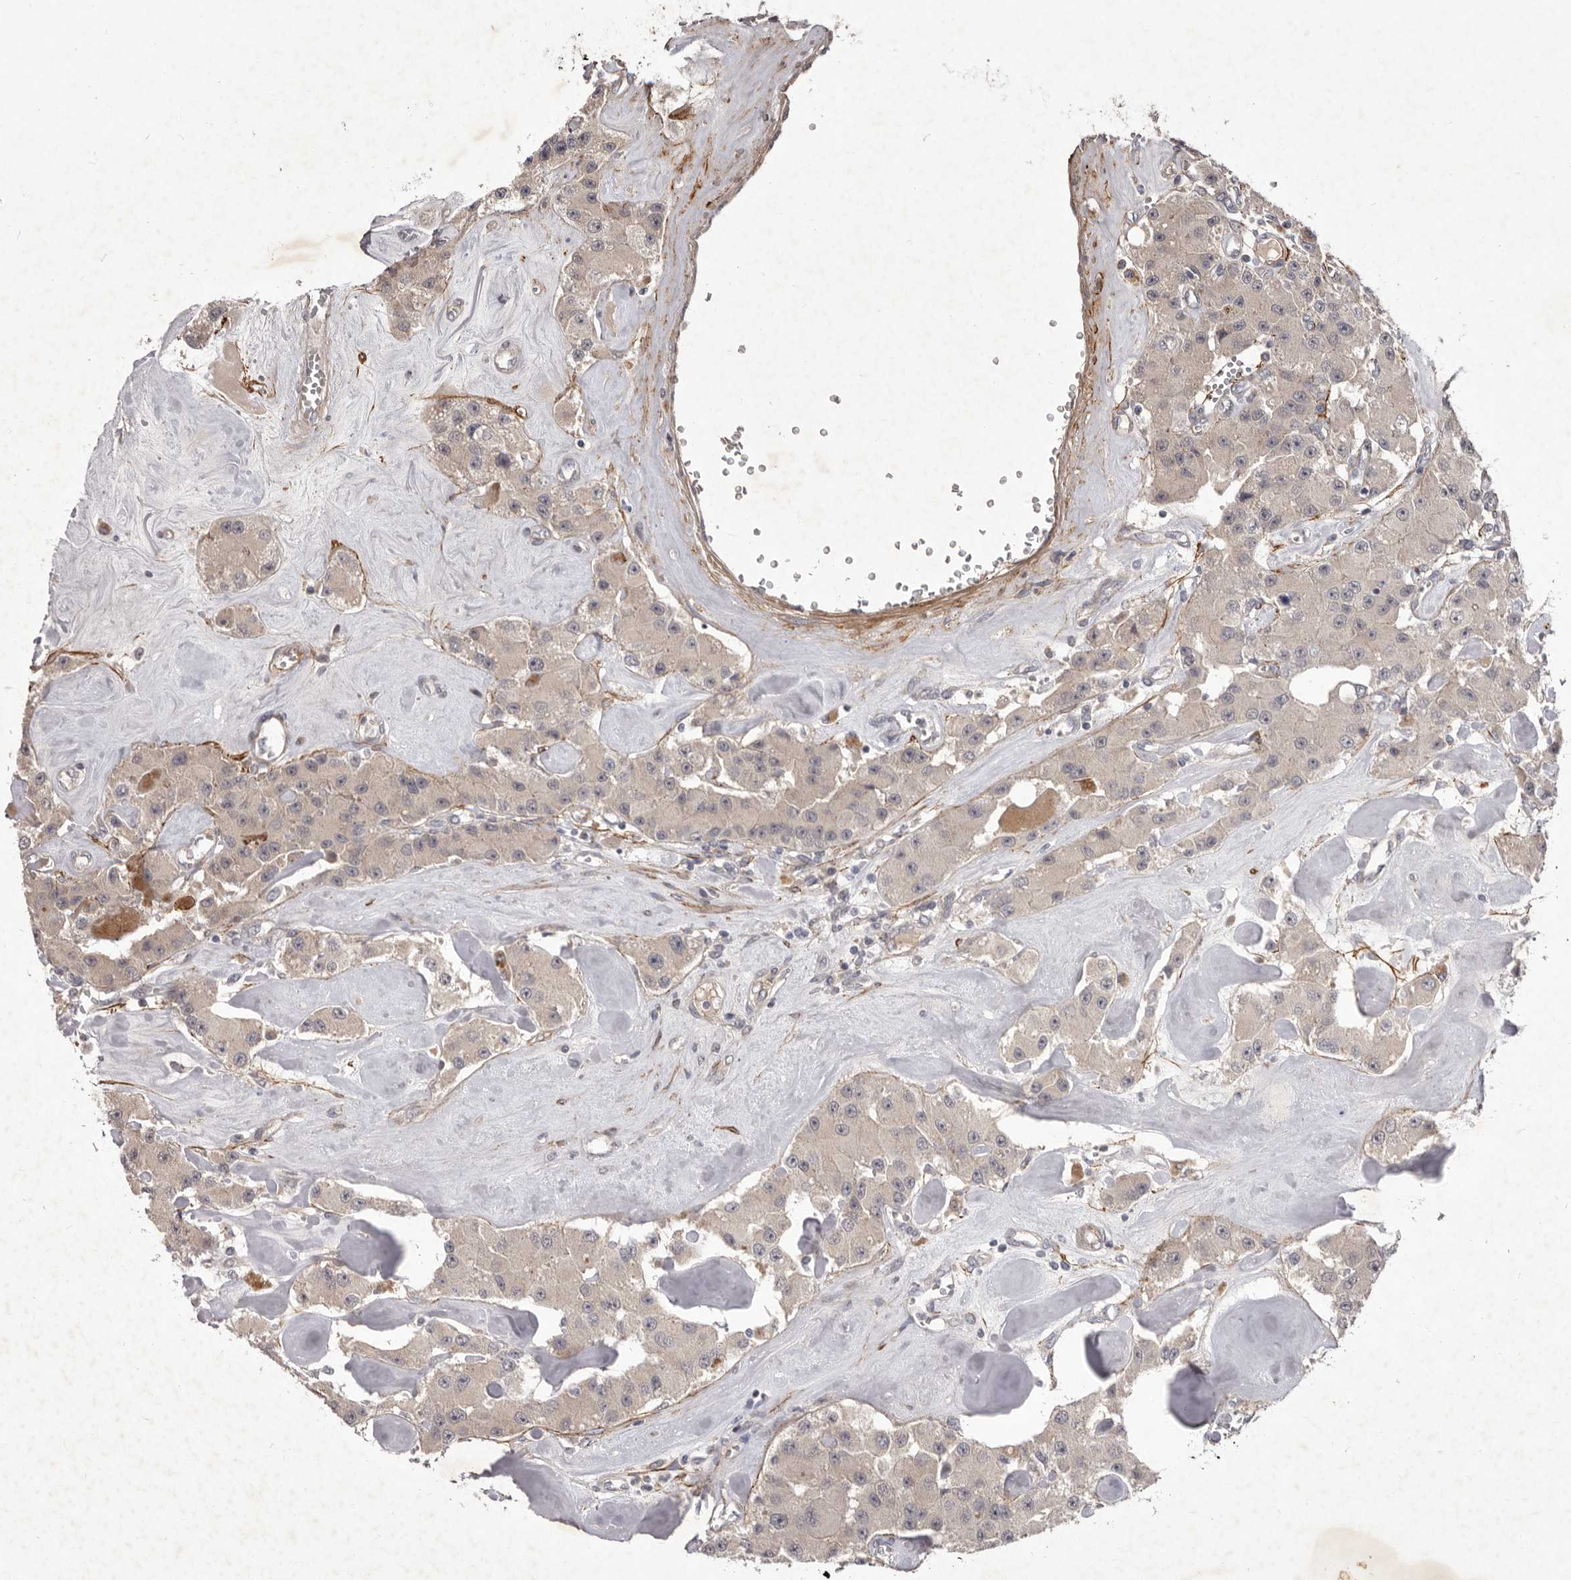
{"staining": {"intensity": "weak", "quantity": "<25%", "location": "cytoplasmic/membranous"}, "tissue": "carcinoid", "cell_type": "Tumor cells", "image_type": "cancer", "snomed": [{"axis": "morphology", "description": "Carcinoid, malignant, NOS"}, {"axis": "topography", "description": "Pancreas"}], "caption": "The histopathology image shows no staining of tumor cells in carcinoid.", "gene": "HBS1L", "patient": {"sex": "male", "age": 41}}